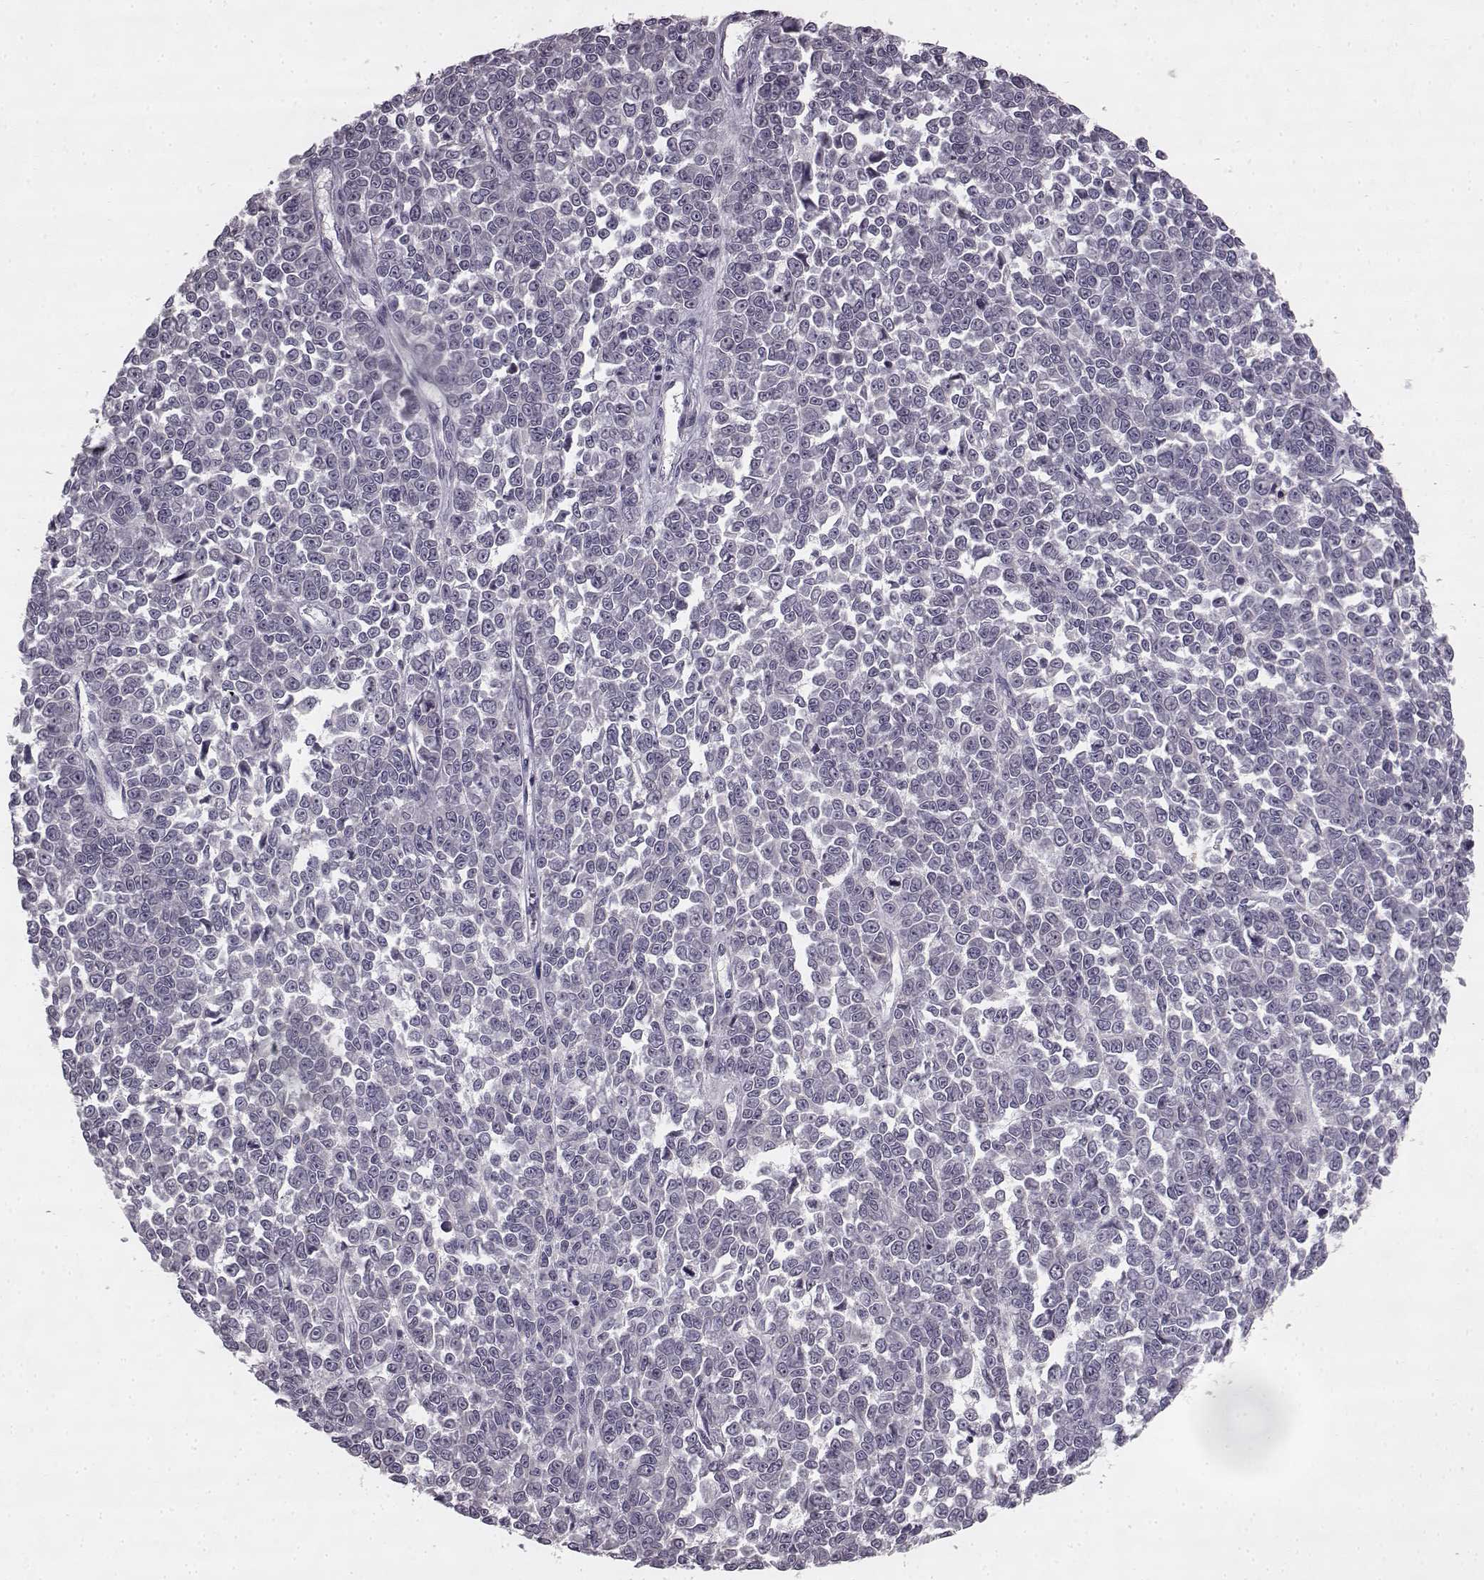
{"staining": {"intensity": "negative", "quantity": "none", "location": "none"}, "tissue": "melanoma", "cell_type": "Tumor cells", "image_type": "cancer", "snomed": [{"axis": "morphology", "description": "Malignant melanoma, NOS"}, {"axis": "topography", "description": "Skin"}], "caption": "Melanoma was stained to show a protein in brown. There is no significant staining in tumor cells. (Immunohistochemistry, brightfield microscopy, high magnification).", "gene": "HMMR", "patient": {"sex": "female", "age": 95}}